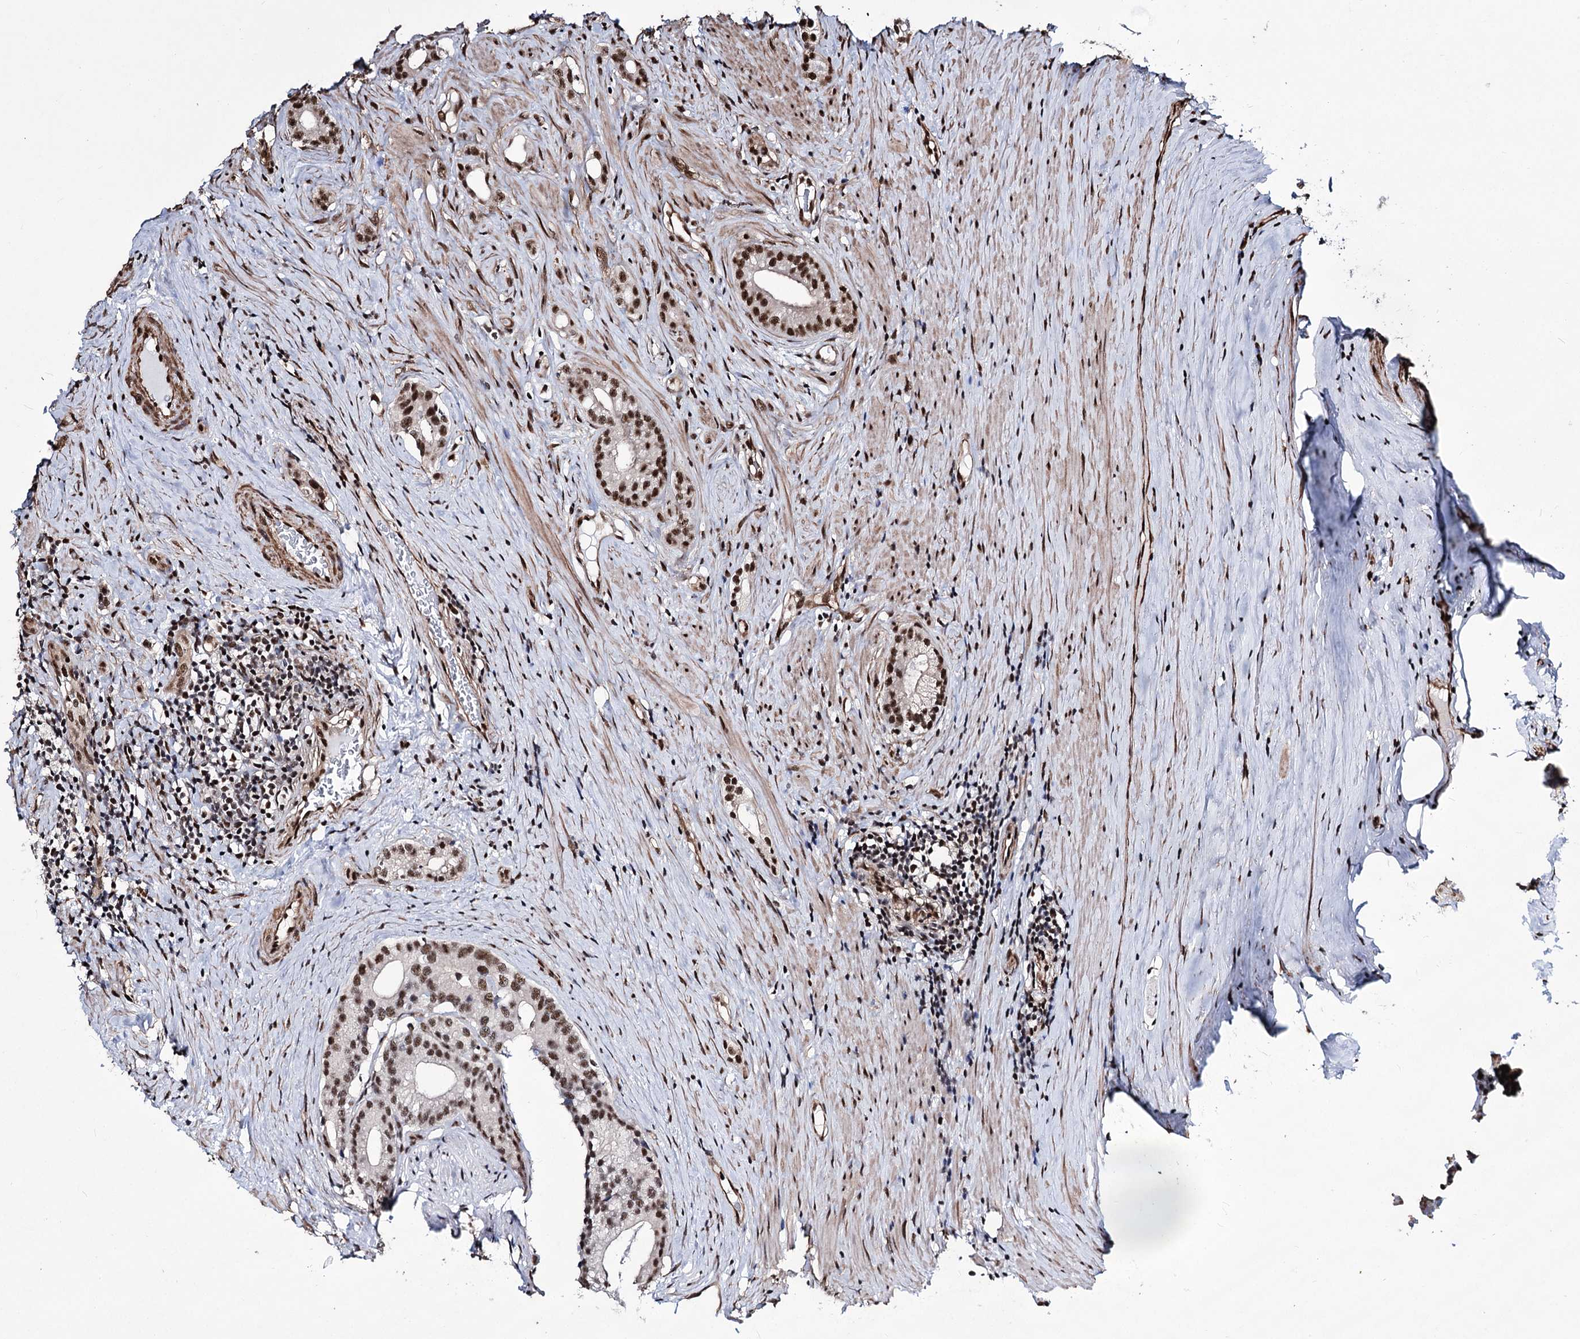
{"staining": {"intensity": "moderate", "quantity": ">75%", "location": "nuclear"}, "tissue": "prostate cancer", "cell_type": "Tumor cells", "image_type": "cancer", "snomed": [{"axis": "morphology", "description": "Adenocarcinoma, Low grade"}, {"axis": "topography", "description": "Prostate"}], "caption": "Immunohistochemical staining of human prostate cancer demonstrates moderate nuclear protein expression in about >75% of tumor cells.", "gene": "CHMP7", "patient": {"sex": "male", "age": 71}}